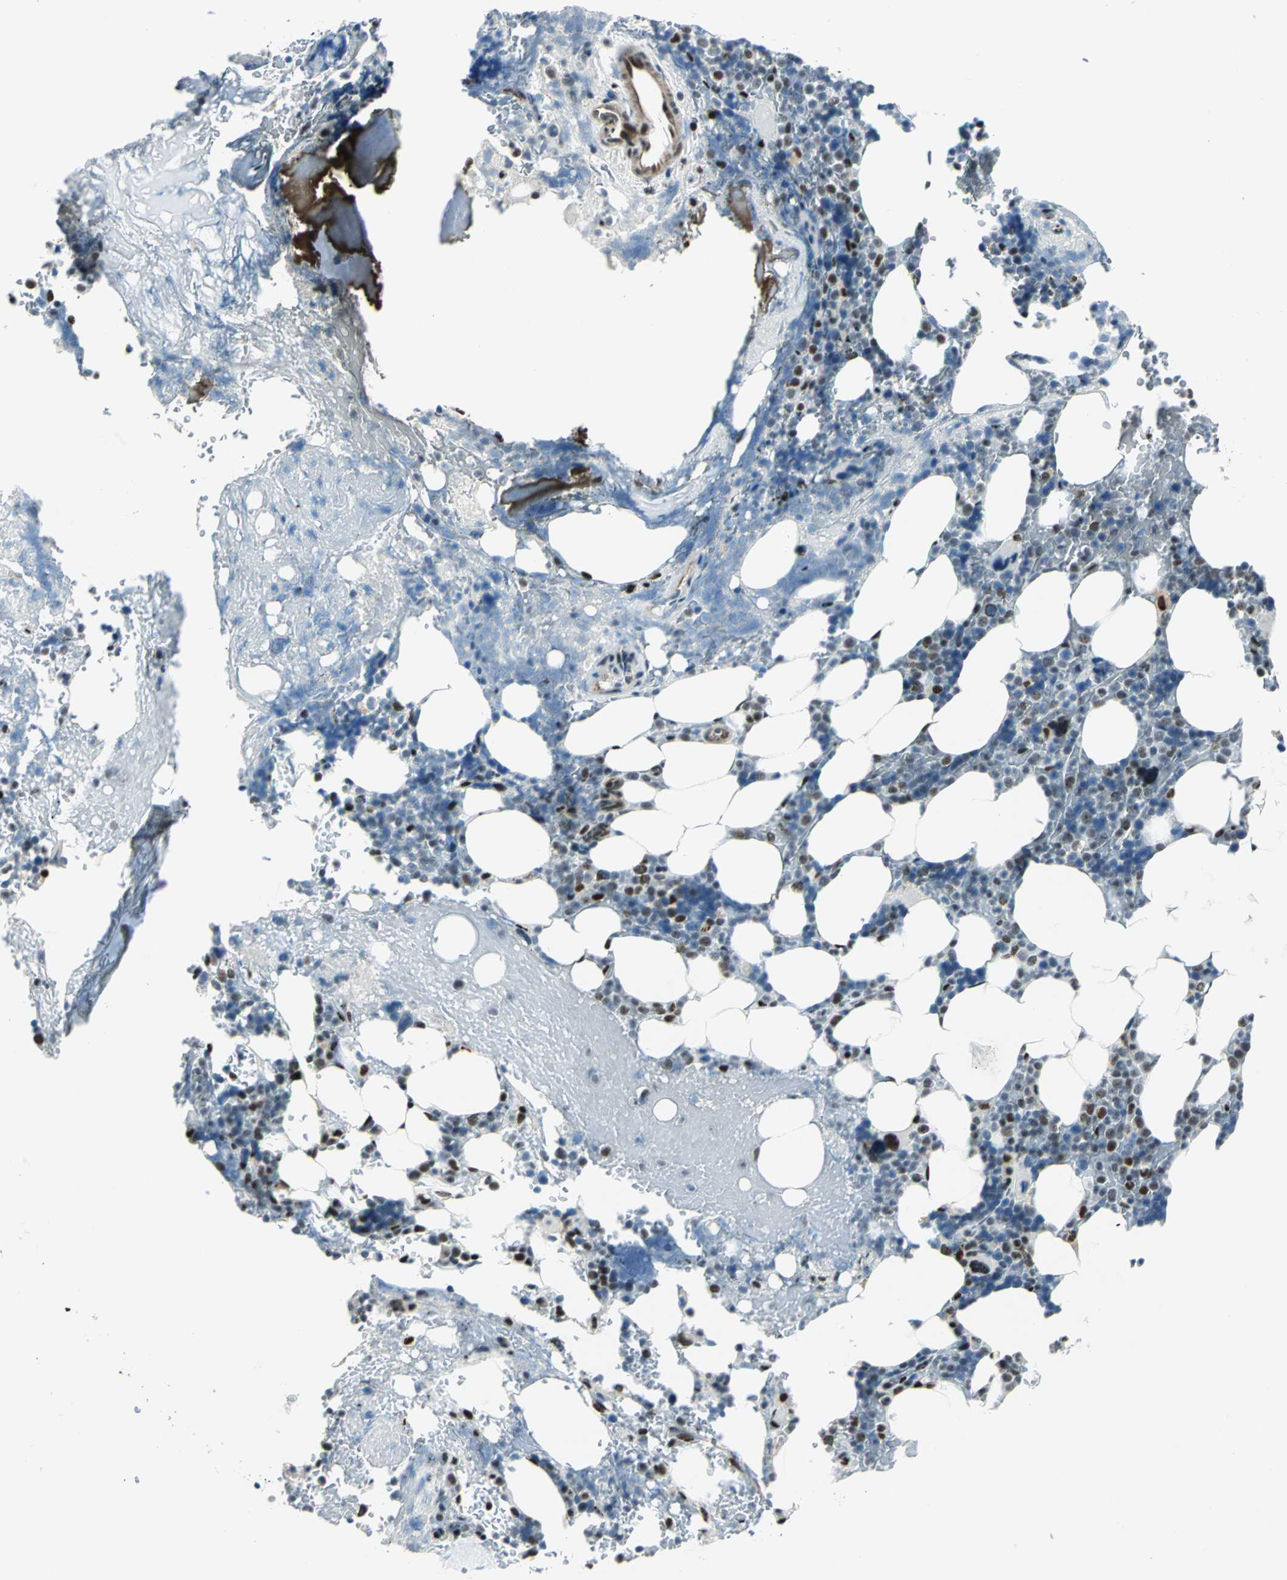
{"staining": {"intensity": "strong", "quantity": "25%-75%", "location": "nuclear"}, "tissue": "bone marrow", "cell_type": "Hematopoietic cells", "image_type": "normal", "snomed": [{"axis": "morphology", "description": "Normal tissue, NOS"}, {"axis": "topography", "description": "Bone marrow"}], "caption": "Immunohistochemical staining of benign bone marrow exhibits 25%-75% levels of strong nuclear protein staining in about 25%-75% of hematopoietic cells.", "gene": "KAT6B", "patient": {"sex": "female", "age": 73}}